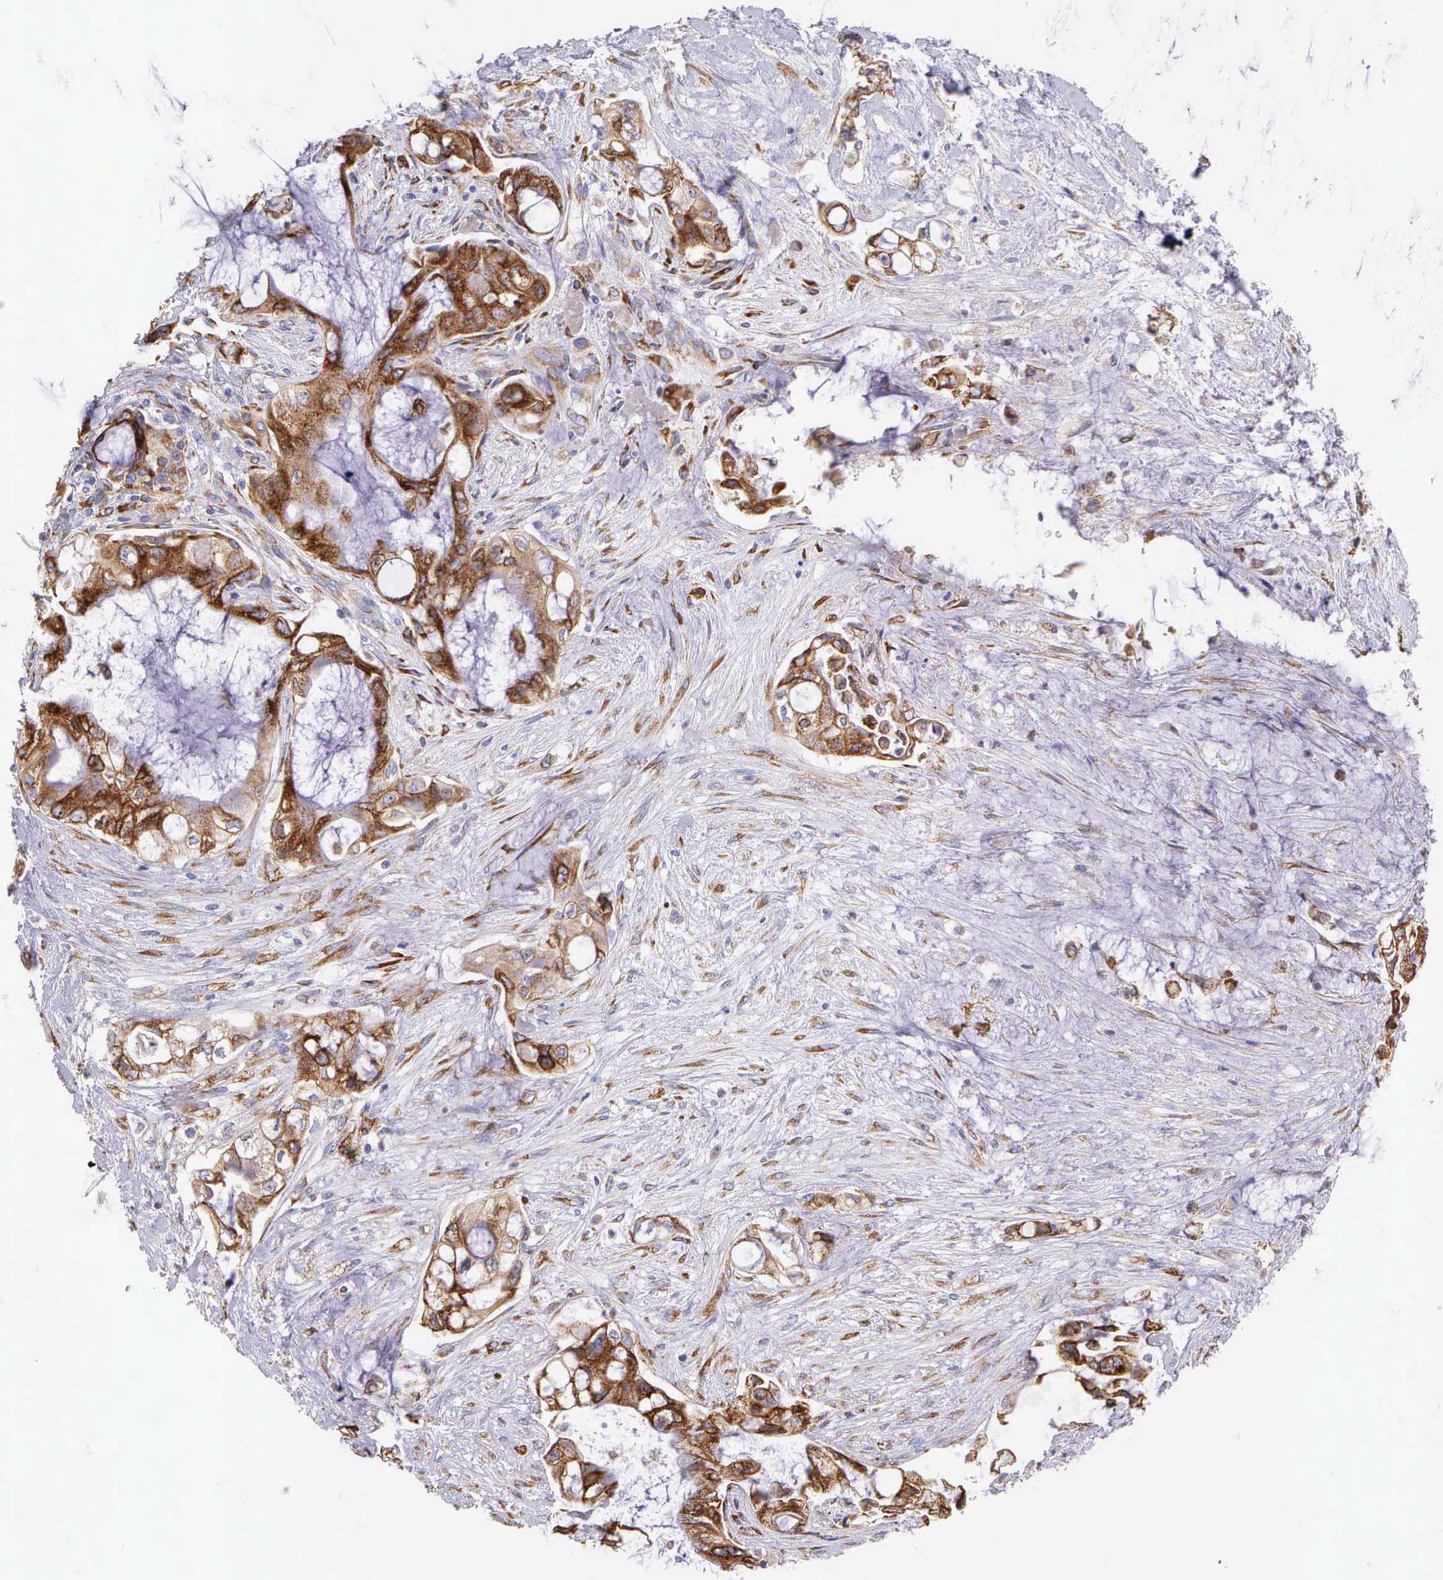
{"staining": {"intensity": "strong", "quantity": ">75%", "location": "cytoplasmic/membranous"}, "tissue": "pancreatic cancer", "cell_type": "Tumor cells", "image_type": "cancer", "snomed": [{"axis": "morphology", "description": "Adenocarcinoma, NOS"}, {"axis": "topography", "description": "Pancreas"}], "caption": "The micrograph exhibits immunohistochemical staining of pancreatic cancer (adenocarcinoma). There is strong cytoplasmic/membranous expression is identified in about >75% of tumor cells. Immunohistochemistry (ihc) stains the protein of interest in brown and the nuclei are stained blue.", "gene": "CKAP4", "patient": {"sex": "female", "age": 70}}